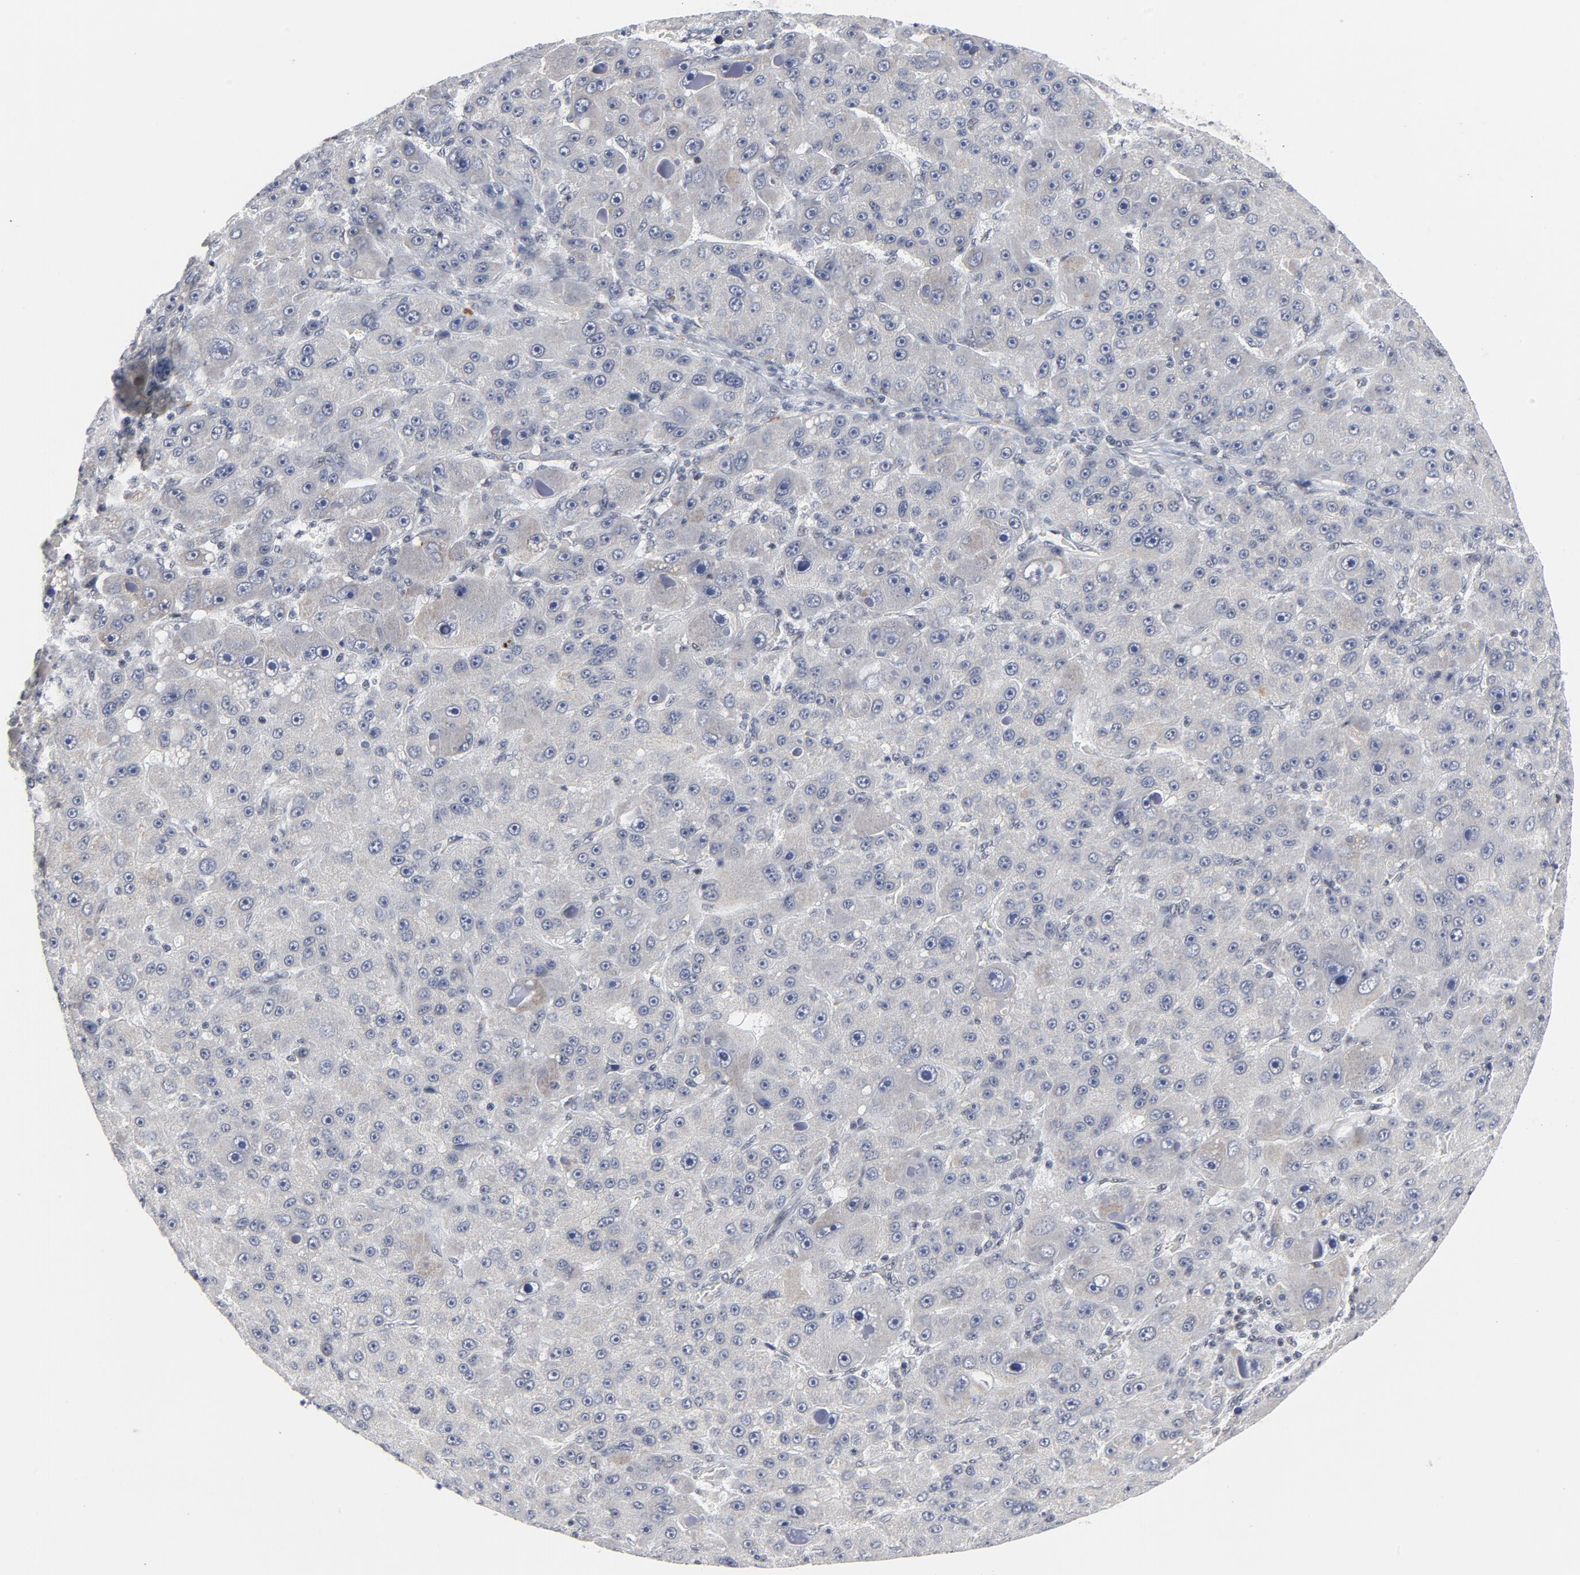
{"staining": {"intensity": "weak", "quantity": "<25%", "location": "cytoplasmic/membranous,nuclear"}, "tissue": "liver cancer", "cell_type": "Tumor cells", "image_type": "cancer", "snomed": [{"axis": "morphology", "description": "Carcinoma, Hepatocellular, NOS"}, {"axis": "topography", "description": "Liver"}], "caption": "Immunohistochemical staining of human liver cancer demonstrates no significant staining in tumor cells.", "gene": "GABPA", "patient": {"sex": "male", "age": 76}}